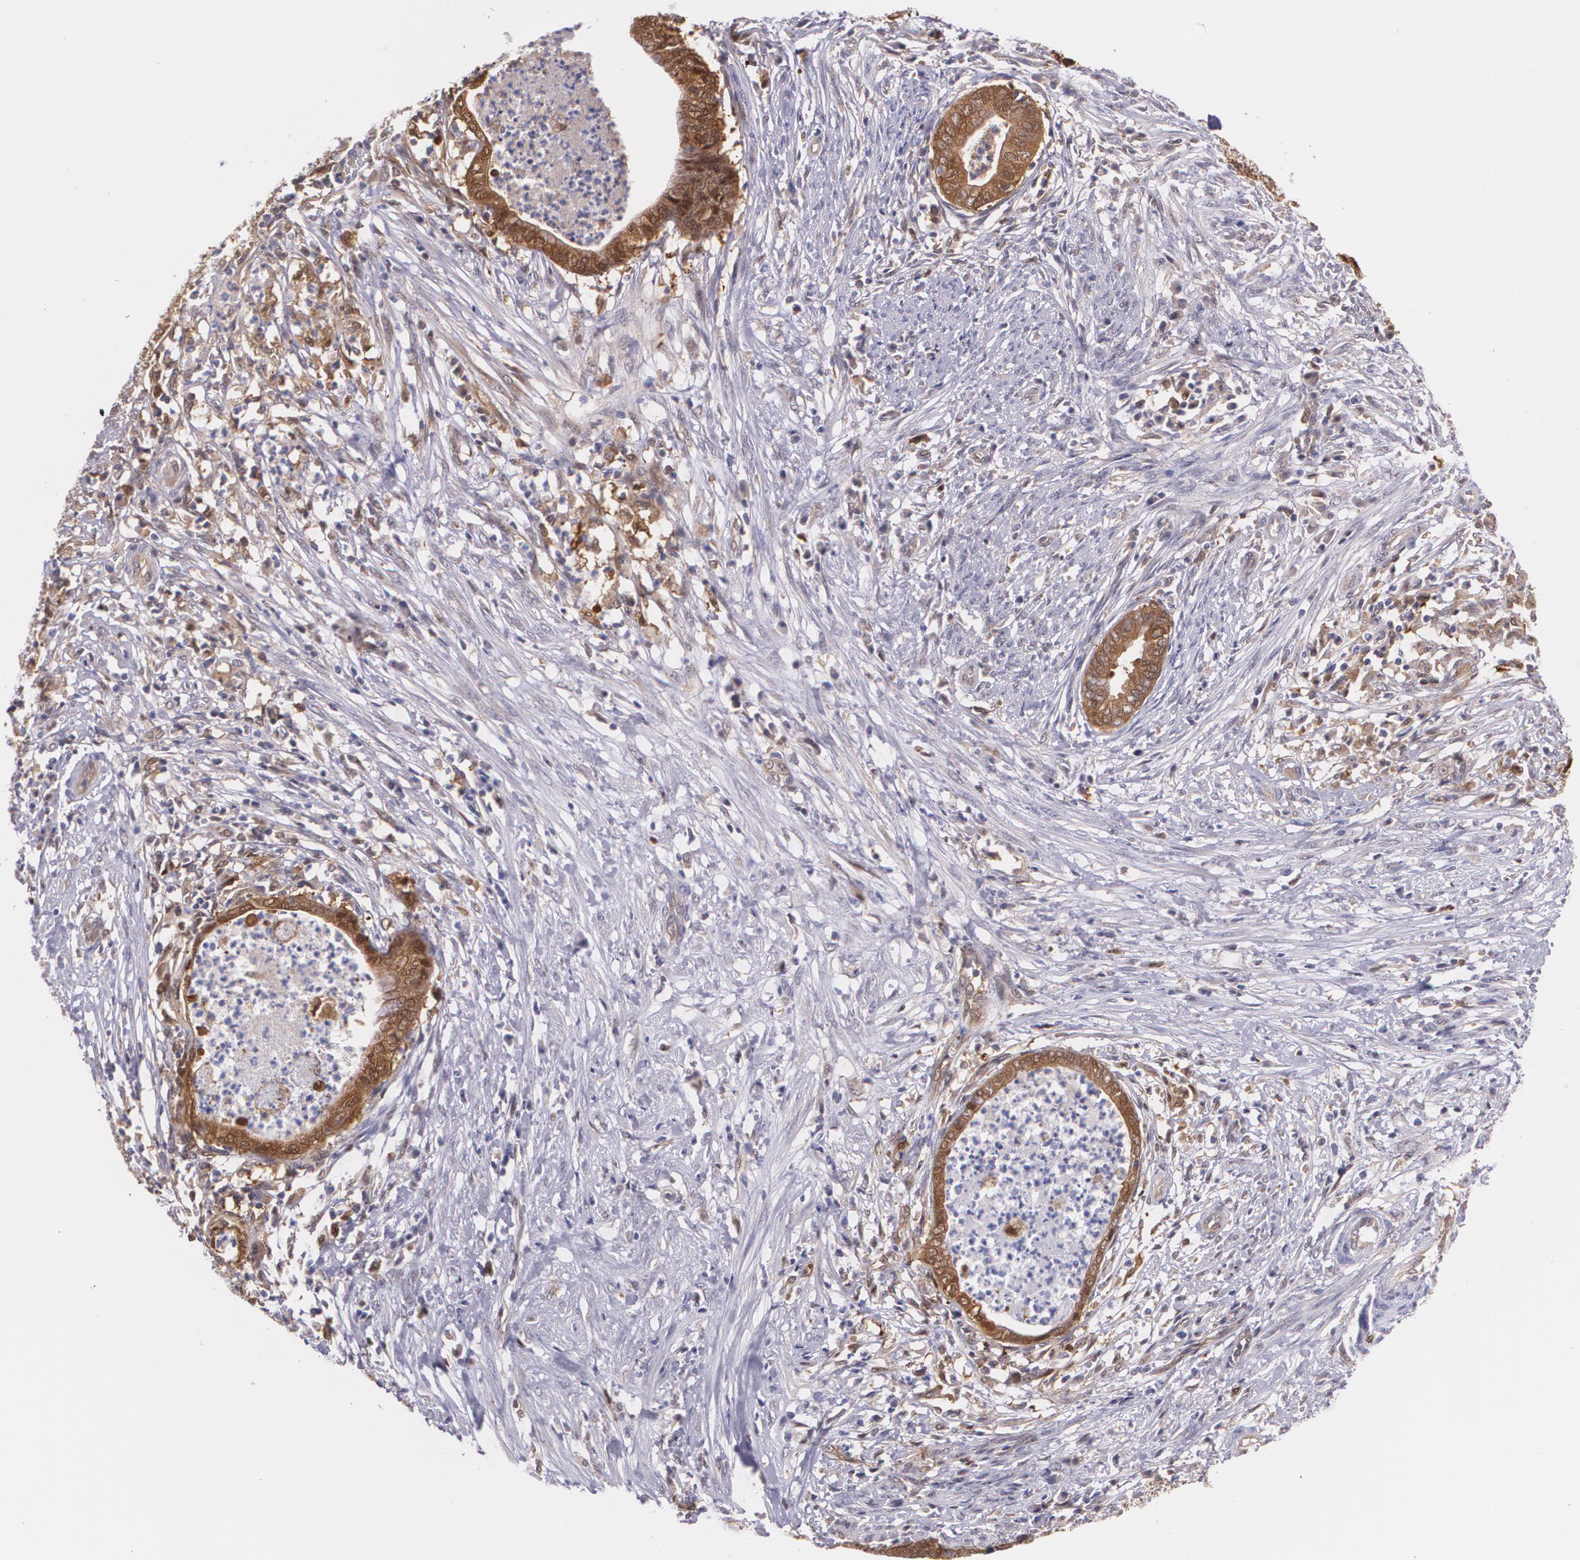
{"staining": {"intensity": "strong", "quantity": ">75%", "location": "cytoplasmic/membranous"}, "tissue": "endometrial cancer", "cell_type": "Tumor cells", "image_type": "cancer", "snomed": [{"axis": "morphology", "description": "Necrosis, NOS"}, {"axis": "morphology", "description": "Adenocarcinoma, NOS"}, {"axis": "topography", "description": "Endometrium"}], "caption": "An image of human endometrial adenocarcinoma stained for a protein demonstrates strong cytoplasmic/membranous brown staining in tumor cells. (brown staining indicates protein expression, while blue staining denotes nuclei).", "gene": "HSPH1", "patient": {"sex": "female", "age": 79}}